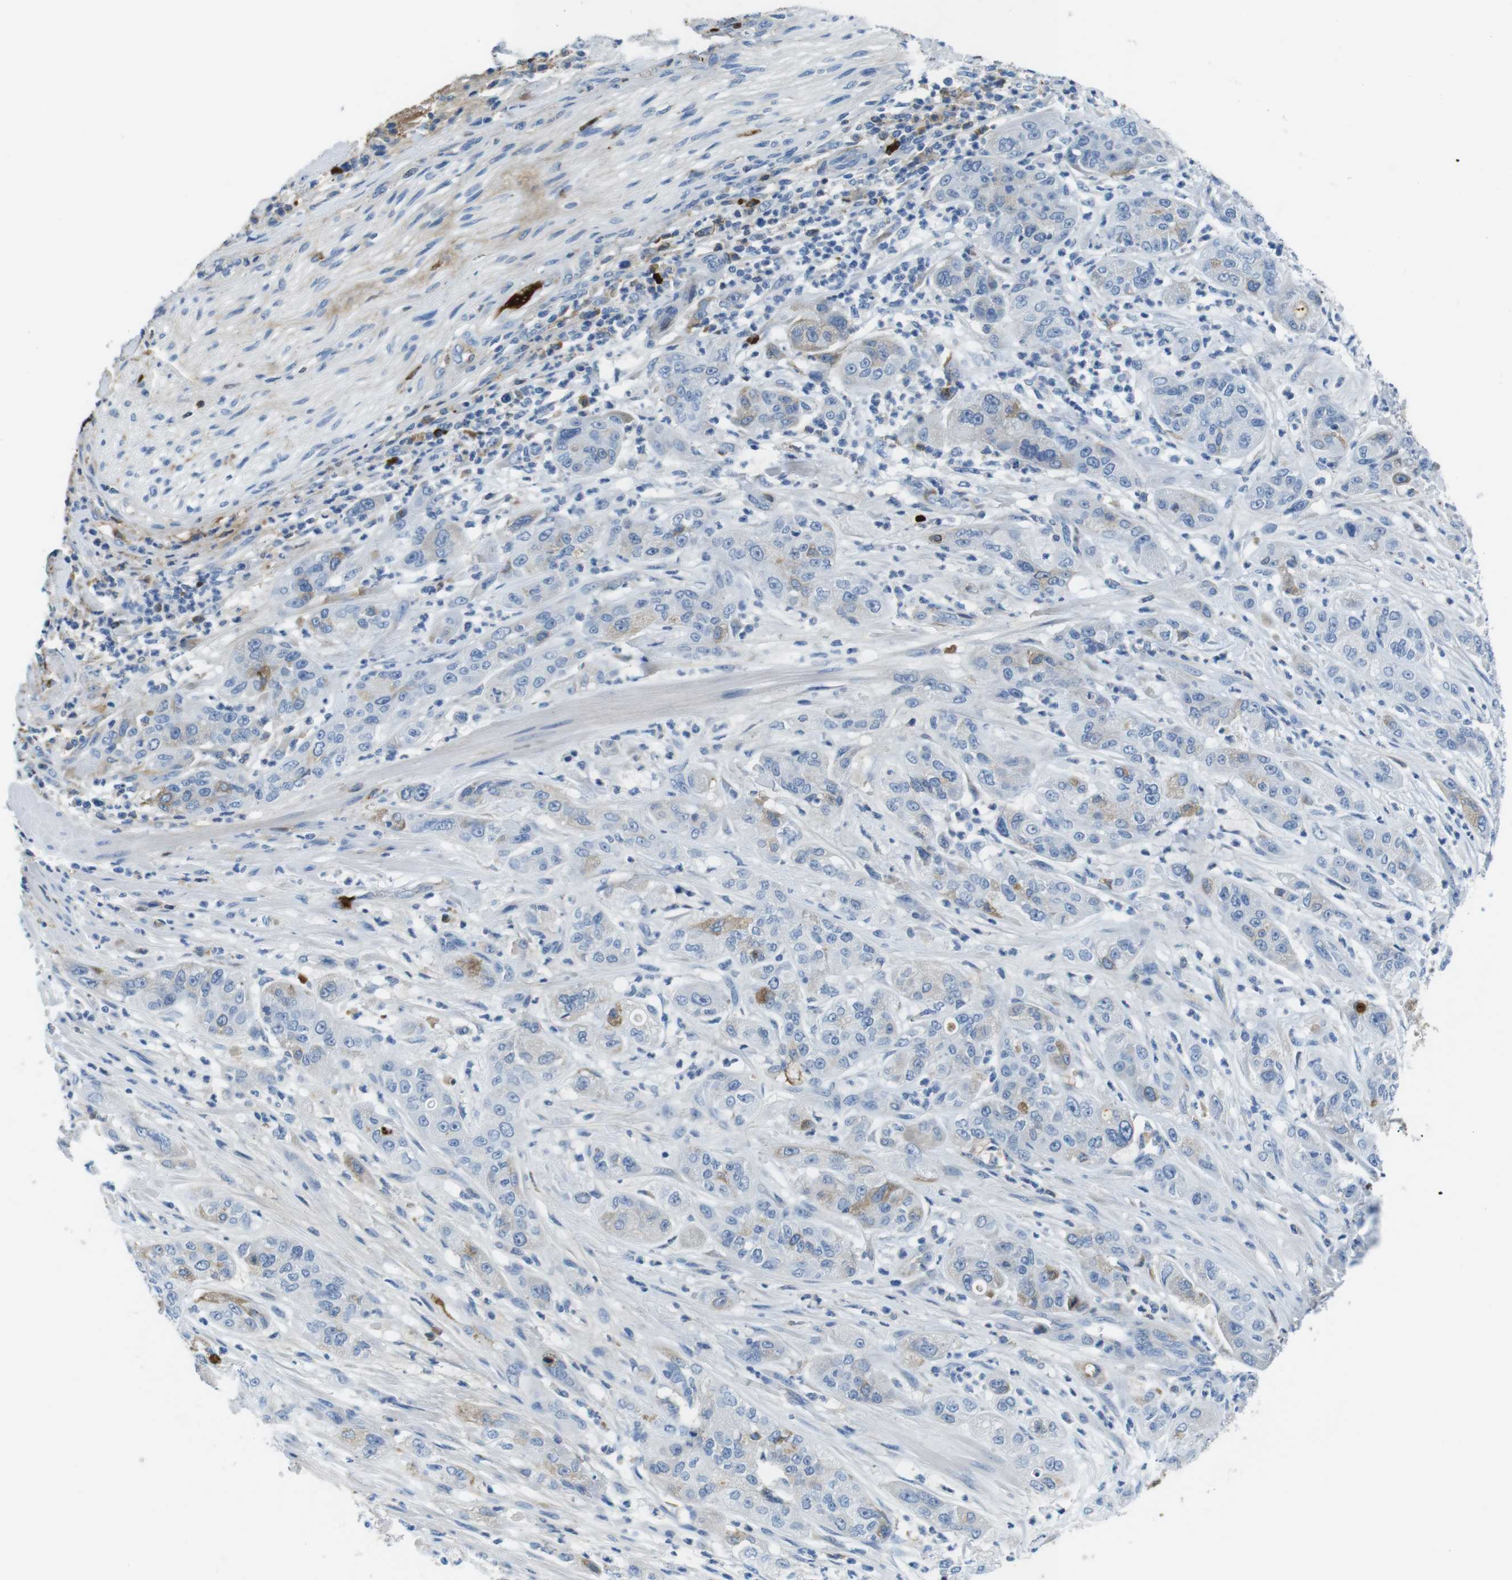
{"staining": {"intensity": "weak", "quantity": "<25%", "location": "cytoplasmic/membranous"}, "tissue": "pancreatic cancer", "cell_type": "Tumor cells", "image_type": "cancer", "snomed": [{"axis": "morphology", "description": "Adenocarcinoma, NOS"}, {"axis": "topography", "description": "Pancreas"}], "caption": "Adenocarcinoma (pancreatic) was stained to show a protein in brown. There is no significant positivity in tumor cells. (DAB IHC visualized using brightfield microscopy, high magnification).", "gene": "IGKC", "patient": {"sex": "female", "age": 78}}